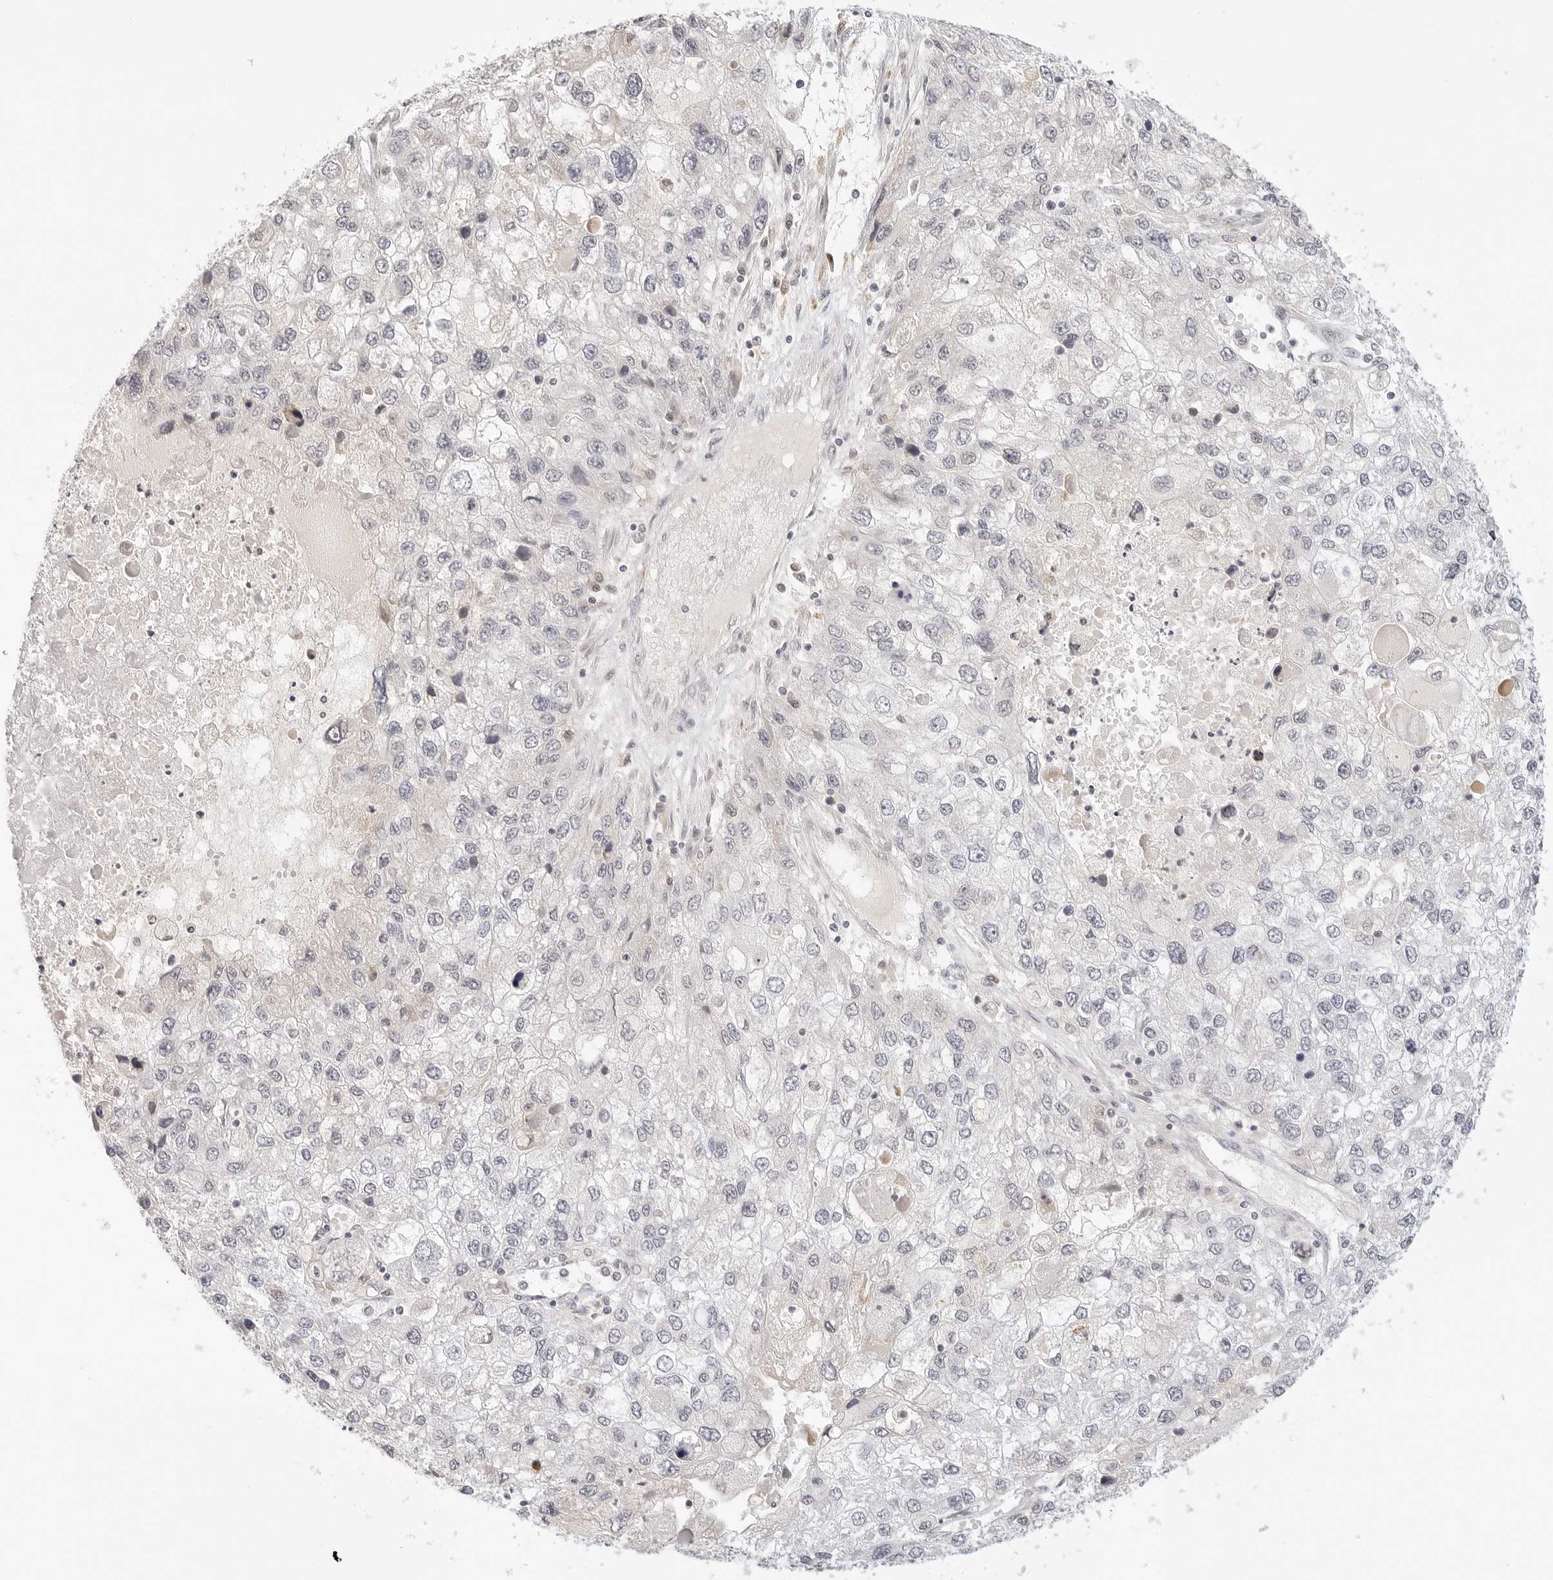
{"staining": {"intensity": "negative", "quantity": "none", "location": "none"}, "tissue": "endometrial cancer", "cell_type": "Tumor cells", "image_type": "cancer", "snomed": [{"axis": "morphology", "description": "Adenocarcinoma, NOS"}, {"axis": "topography", "description": "Endometrium"}], "caption": "IHC of human endometrial cancer (adenocarcinoma) exhibits no positivity in tumor cells.", "gene": "XKR4", "patient": {"sex": "female", "age": 49}}